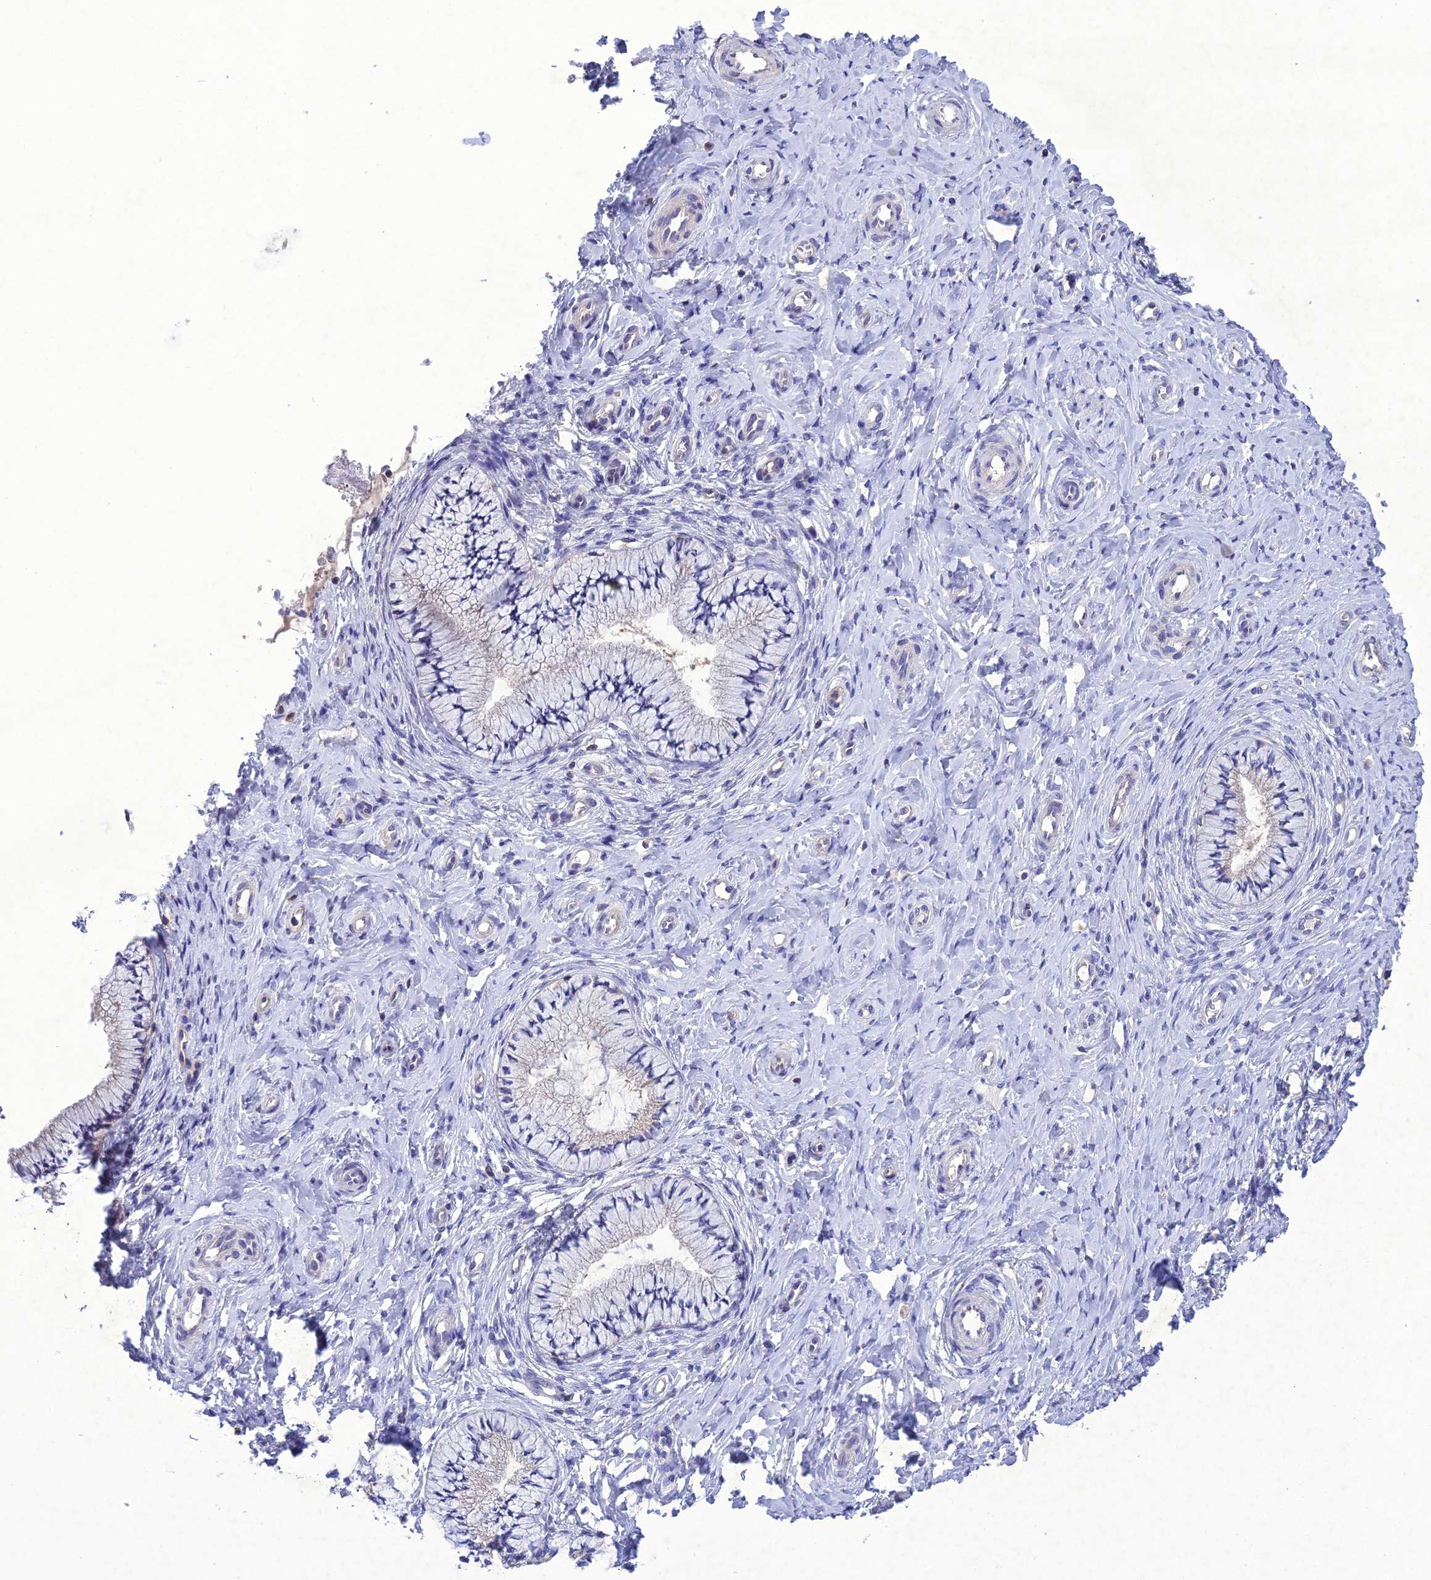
{"staining": {"intensity": "negative", "quantity": "none", "location": "none"}, "tissue": "cervix", "cell_type": "Glandular cells", "image_type": "normal", "snomed": [{"axis": "morphology", "description": "Normal tissue, NOS"}, {"axis": "topography", "description": "Cervix"}], "caption": "DAB (3,3'-diaminobenzidine) immunohistochemical staining of normal cervix reveals no significant expression in glandular cells.", "gene": "SNX24", "patient": {"sex": "female", "age": 36}}